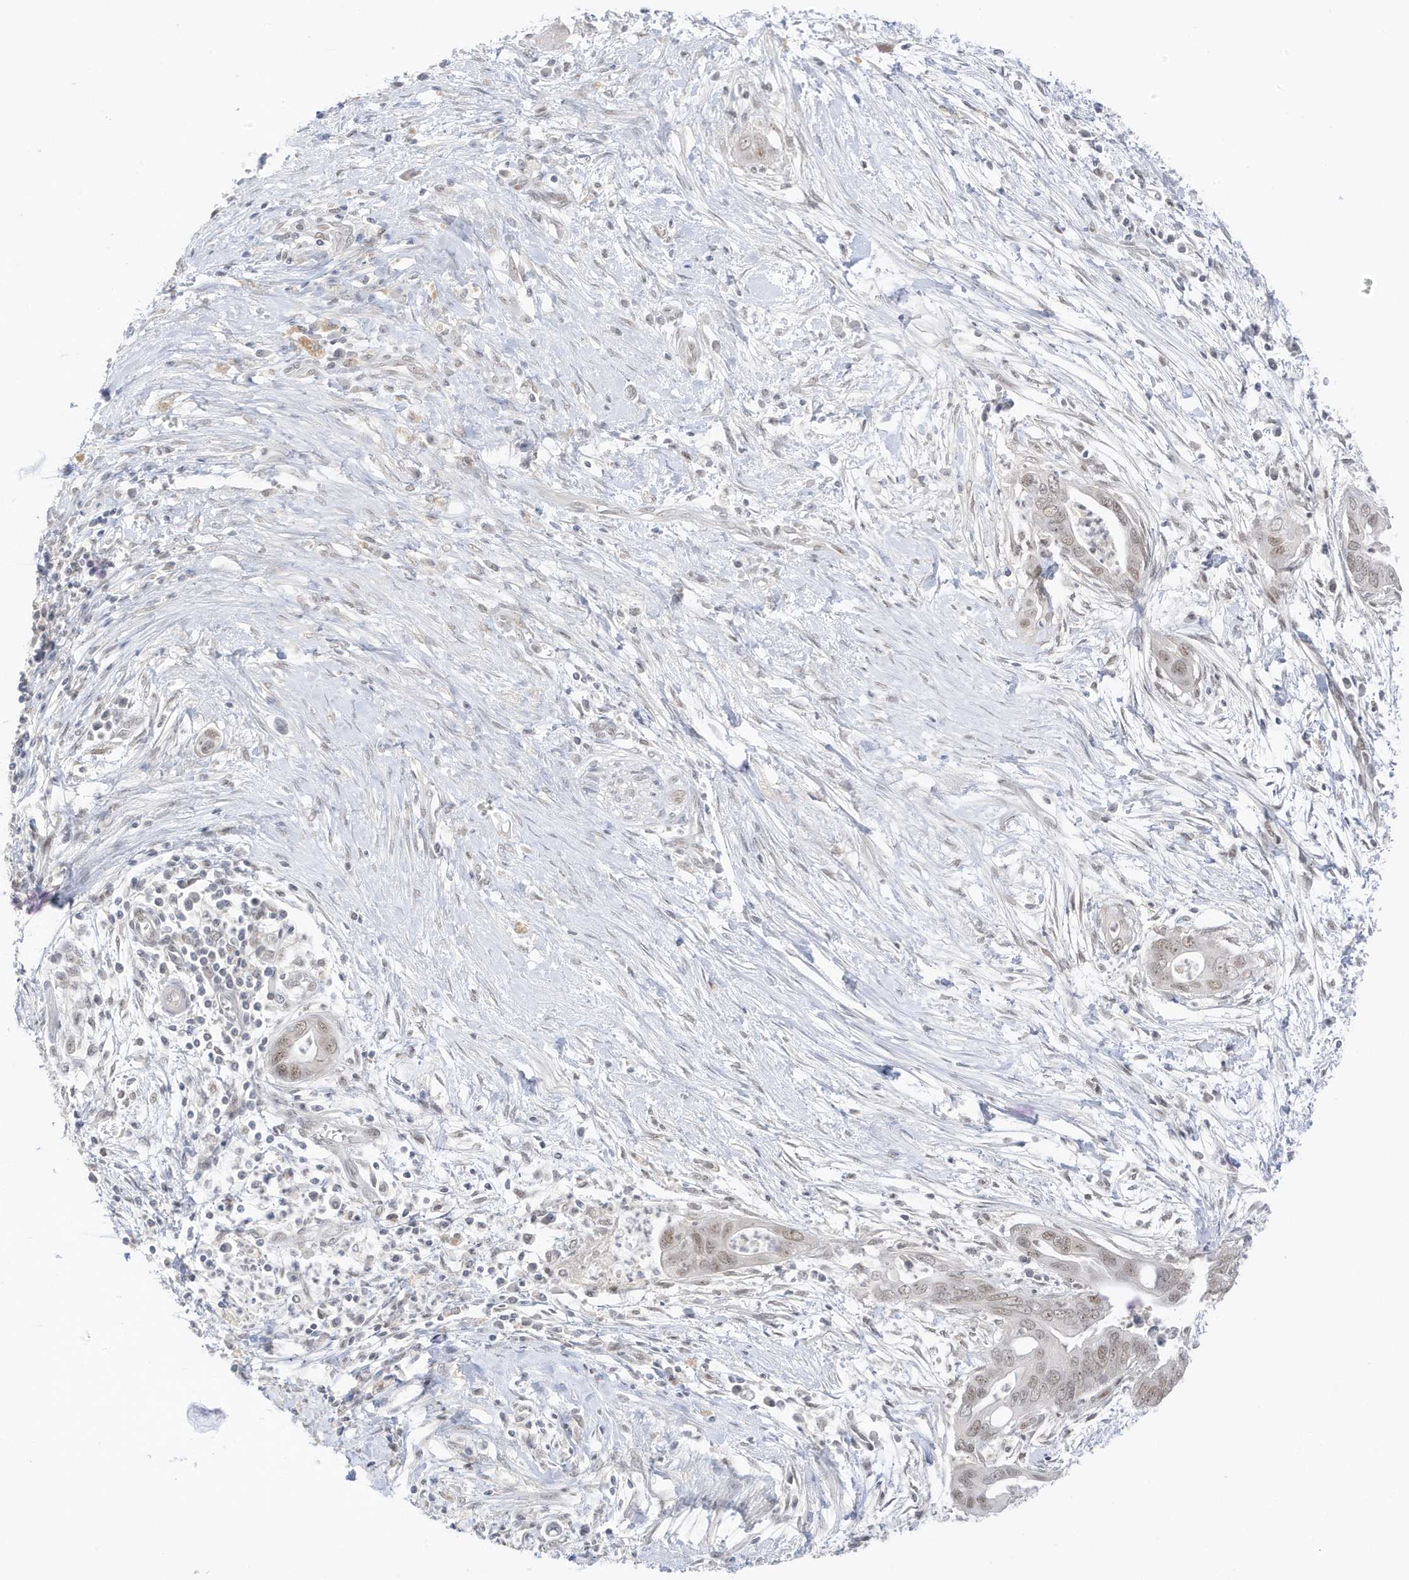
{"staining": {"intensity": "weak", "quantity": "25%-75%", "location": "nuclear"}, "tissue": "pancreatic cancer", "cell_type": "Tumor cells", "image_type": "cancer", "snomed": [{"axis": "morphology", "description": "Adenocarcinoma, NOS"}, {"axis": "topography", "description": "Pancreas"}], "caption": "Immunohistochemistry photomicrograph of neoplastic tissue: human adenocarcinoma (pancreatic) stained using IHC demonstrates low levels of weak protein expression localized specifically in the nuclear of tumor cells, appearing as a nuclear brown color.", "gene": "MSL3", "patient": {"sex": "male", "age": 75}}